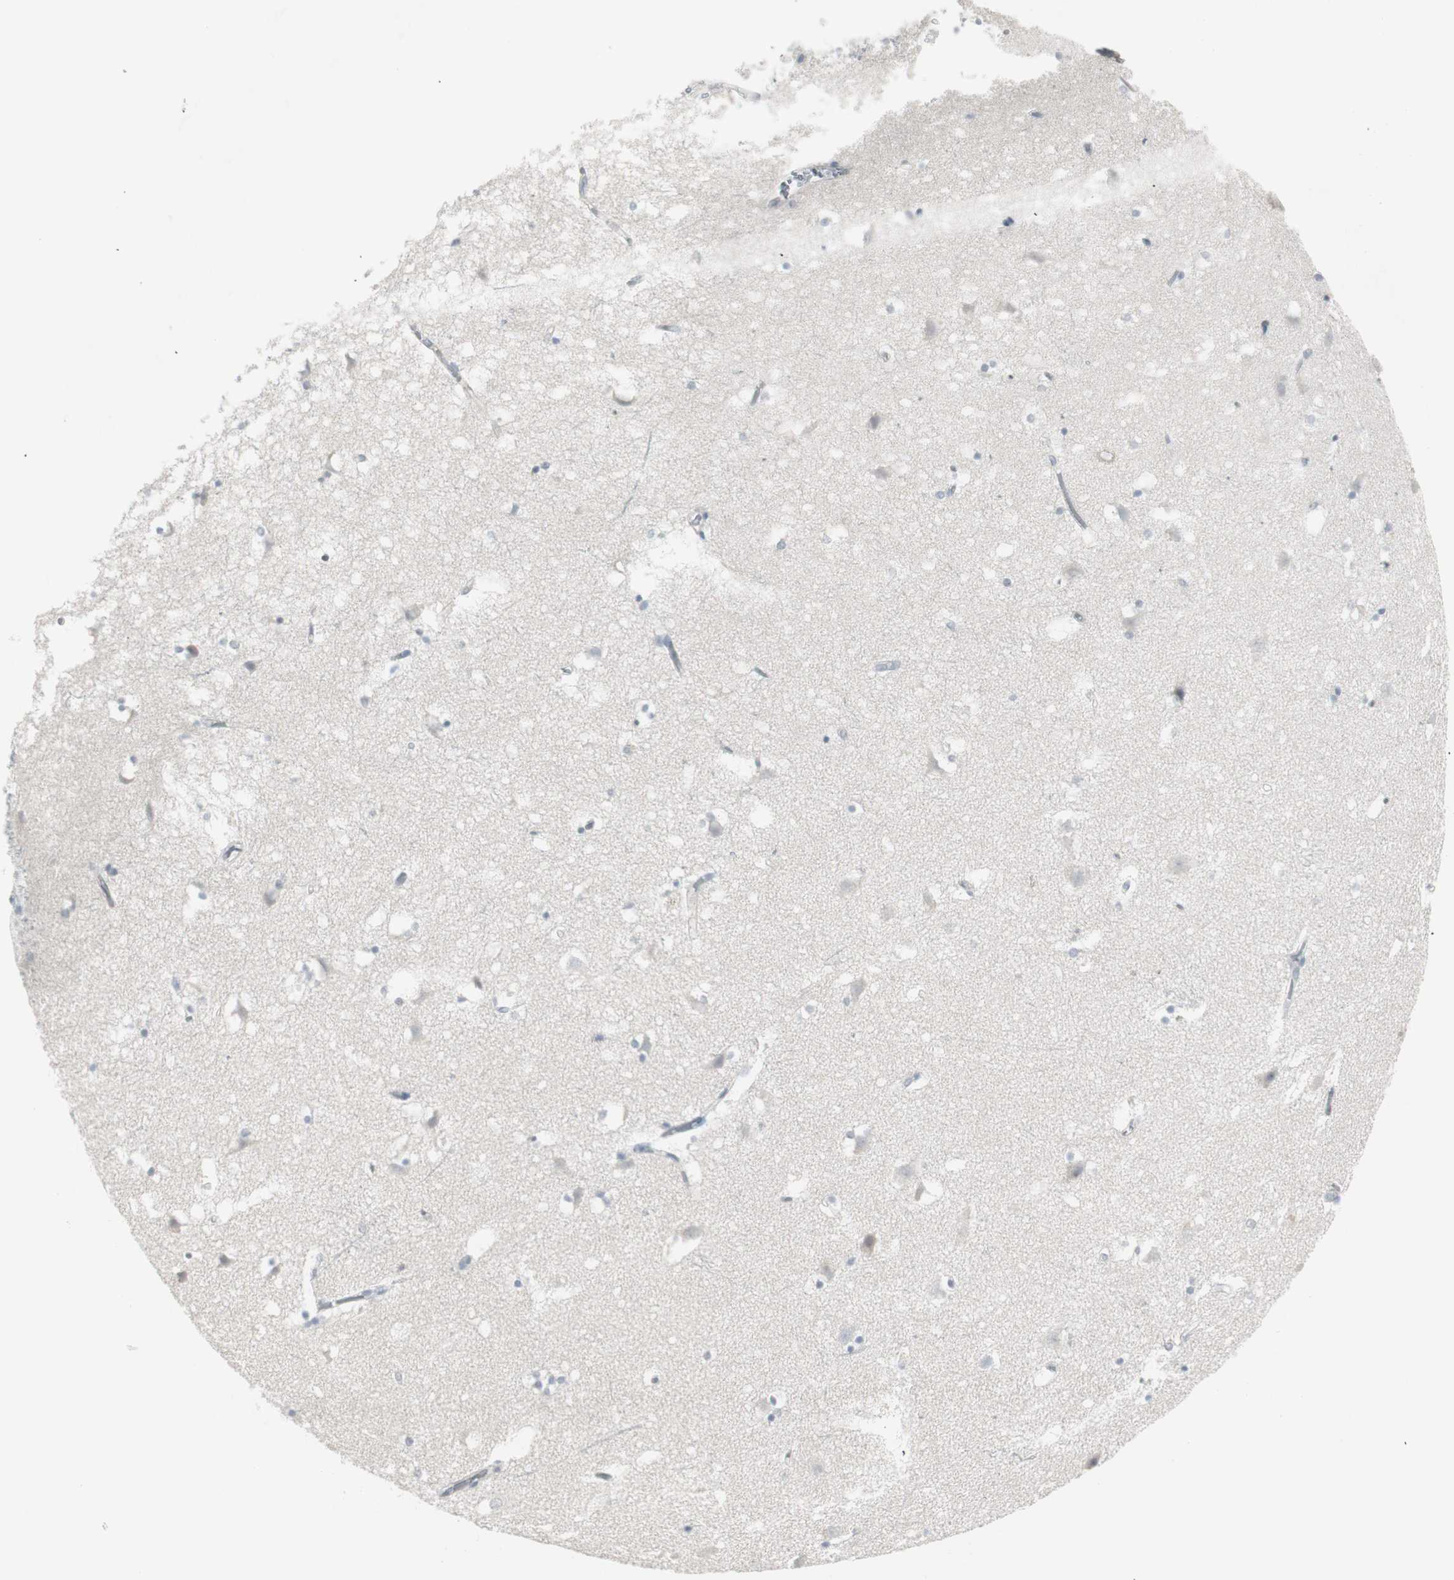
{"staining": {"intensity": "weak", "quantity": "25%-75%", "location": "cytoplasmic/membranous"}, "tissue": "caudate", "cell_type": "Glial cells", "image_type": "normal", "snomed": [{"axis": "morphology", "description": "Normal tissue, NOS"}, {"axis": "topography", "description": "Lateral ventricle wall"}], "caption": "Immunohistochemistry (IHC) of normal caudate demonstrates low levels of weak cytoplasmic/membranous positivity in about 25%-75% of glial cells. The protein of interest is stained brown, and the nuclei are stained in blue (DAB (3,3'-diaminobenzidine) IHC with brightfield microscopy, high magnification).", "gene": "MAP4K4", "patient": {"sex": "male", "age": 45}}